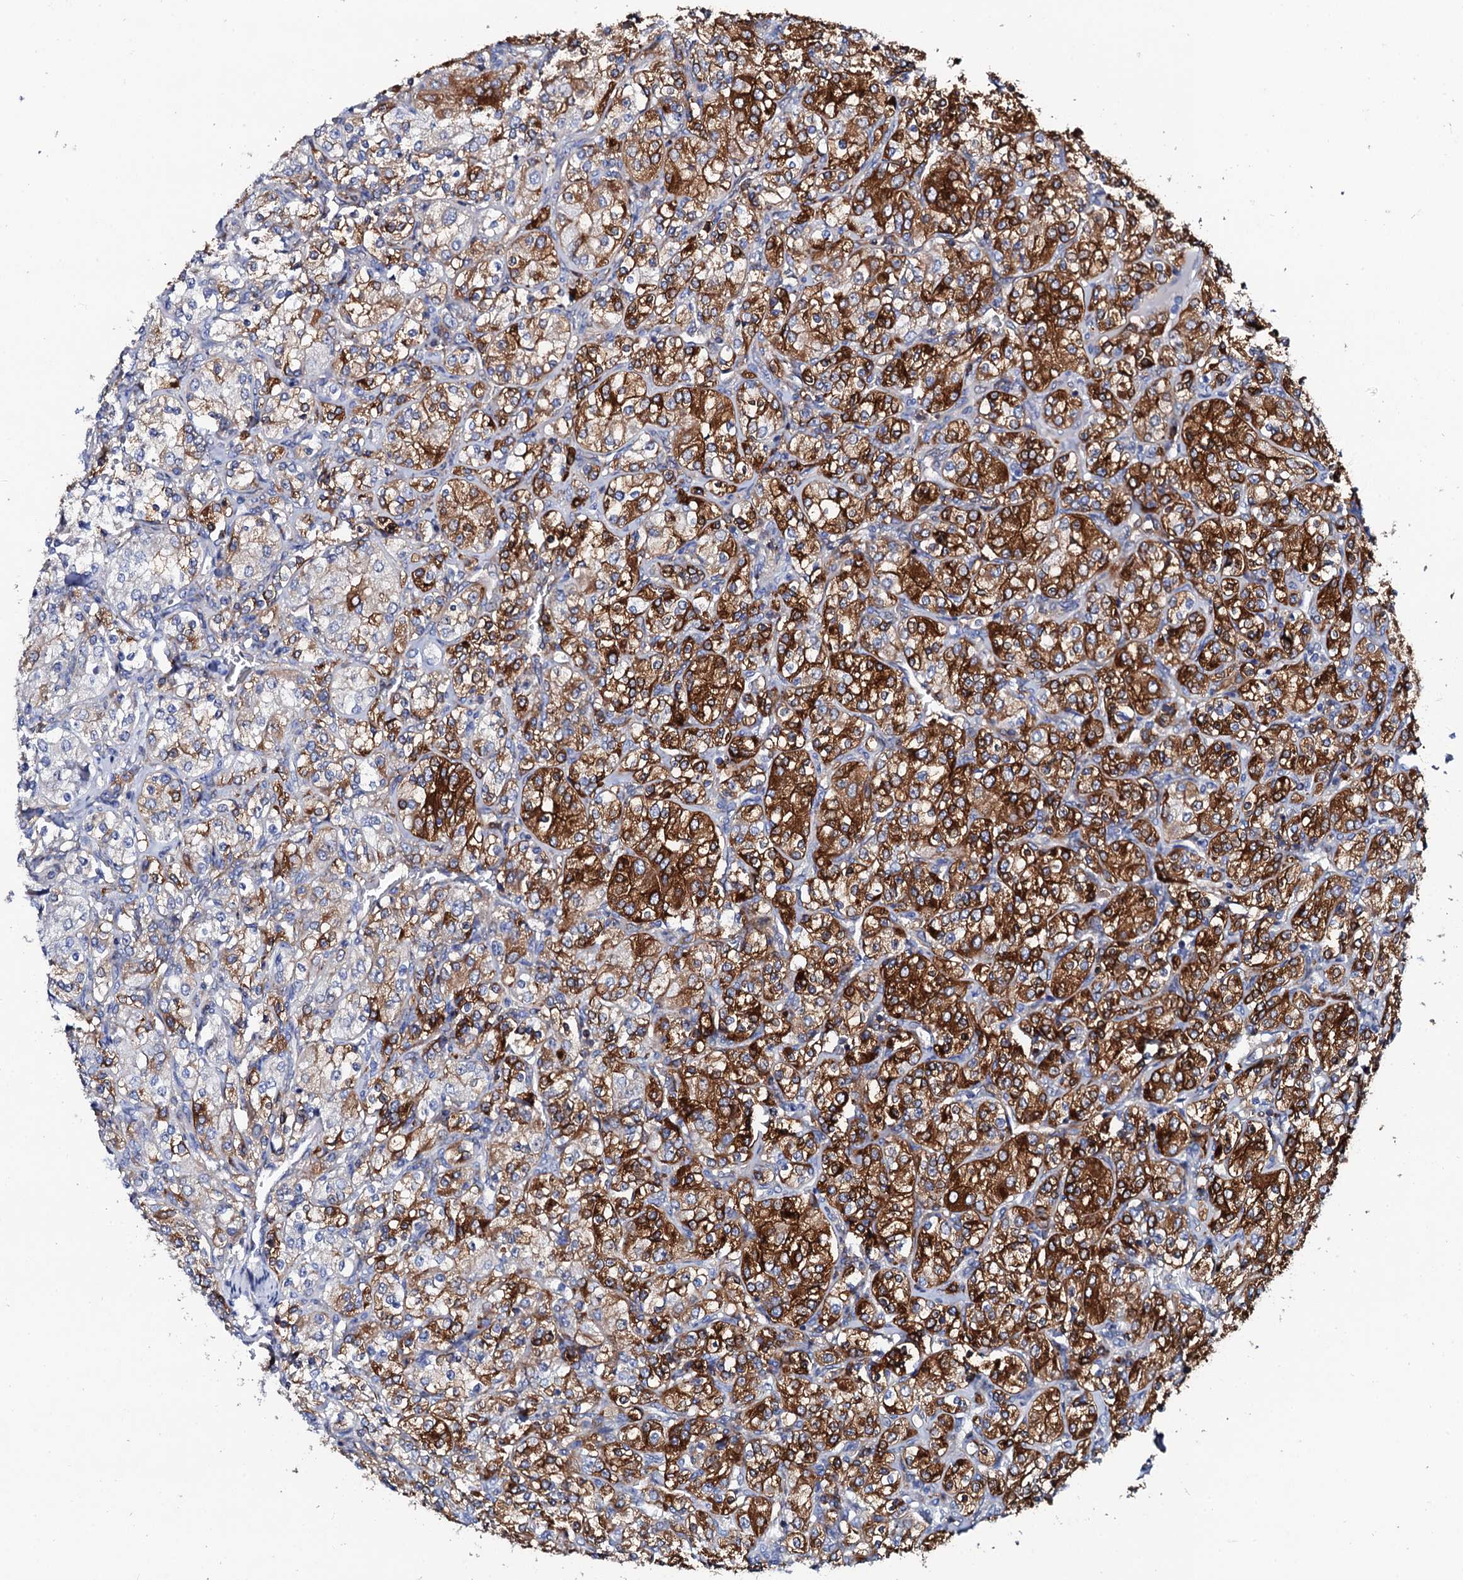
{"staining": {"intensity": "strong", "quantity": "25%-75%", "location": "cytoplasmic/membranous"}, "tissue": "renal cancer", "cell_type": "Tumor cells", "image_type": "cancer", "snomed": [{"axis": "morphology", "description": "Adenocarcinoma, NOS"}, {"axis": "topography", "description": "Kidney"}], "caption": "The immunohistochemical stain labels strong cytoplasmic/membranous expression in tumor cells of renal cancer (adenocarcinoma) tissue.", "gene": "GLB1L3", "patient": {"sex": "male", "age": 77}}